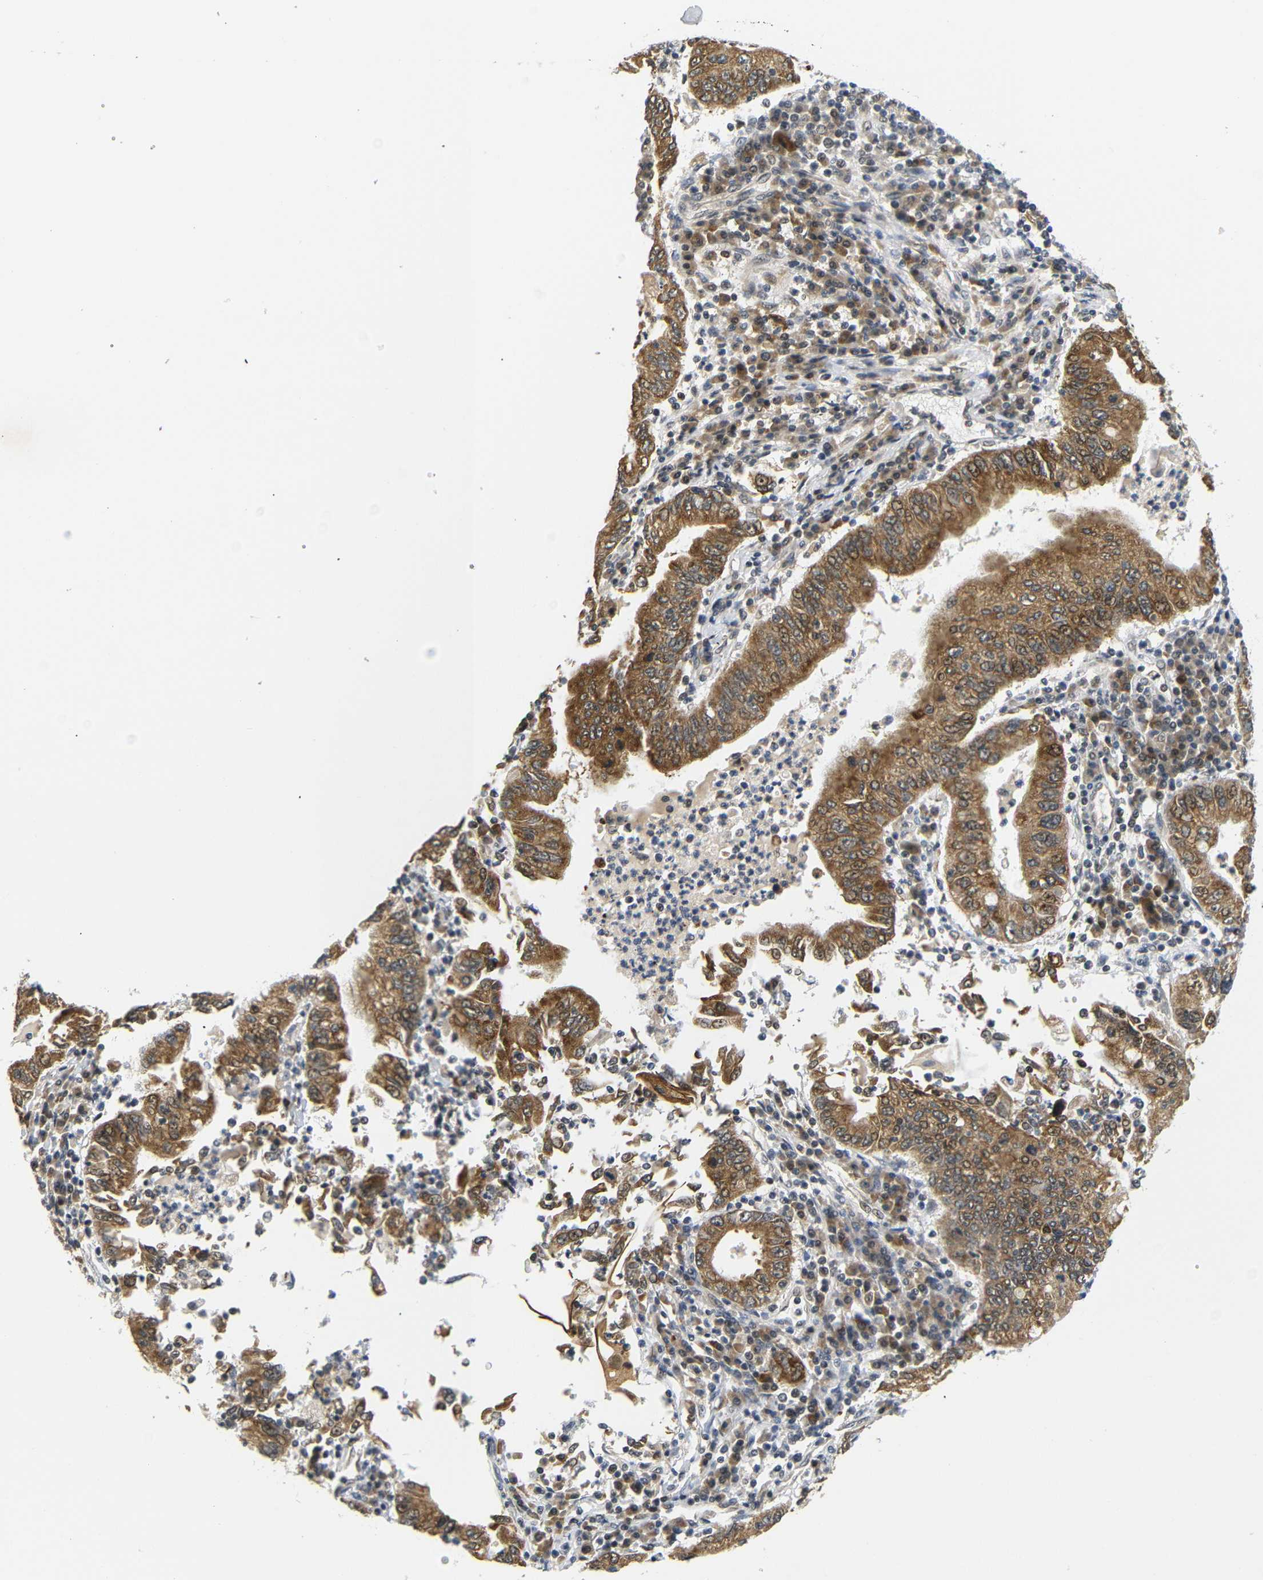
{"staining": {"intensity": "moderate", "quantity": ">75%", "location": "cytoplasmic/membranous,nuclear"}, "tissue": "stomach cancer", "cell_type": "Tumor cells", "image_type": "cancer", "snomed": [{"axis": "morphology", "description": "Normal tissue, NOS"}, {"axis": "morphology", "description": "Adenocarcinoma, NOS"}, {"axis": "topography", "description": "Esophagus"}, {"axis": "topography", "description": "Stomach, upper"}, {"axis": "topography", "description": "Peripheral nerve tissue"}], "caption": "Immunohistochemistry (IHC) of human adenocarcinoma (stomach) displays medium levels of moderate cytoplasmic/membranous and nuclear expression in about >75% of tumor cells.", "gene": "GJA5", "patient": {"sex": "male", "age": 62}}